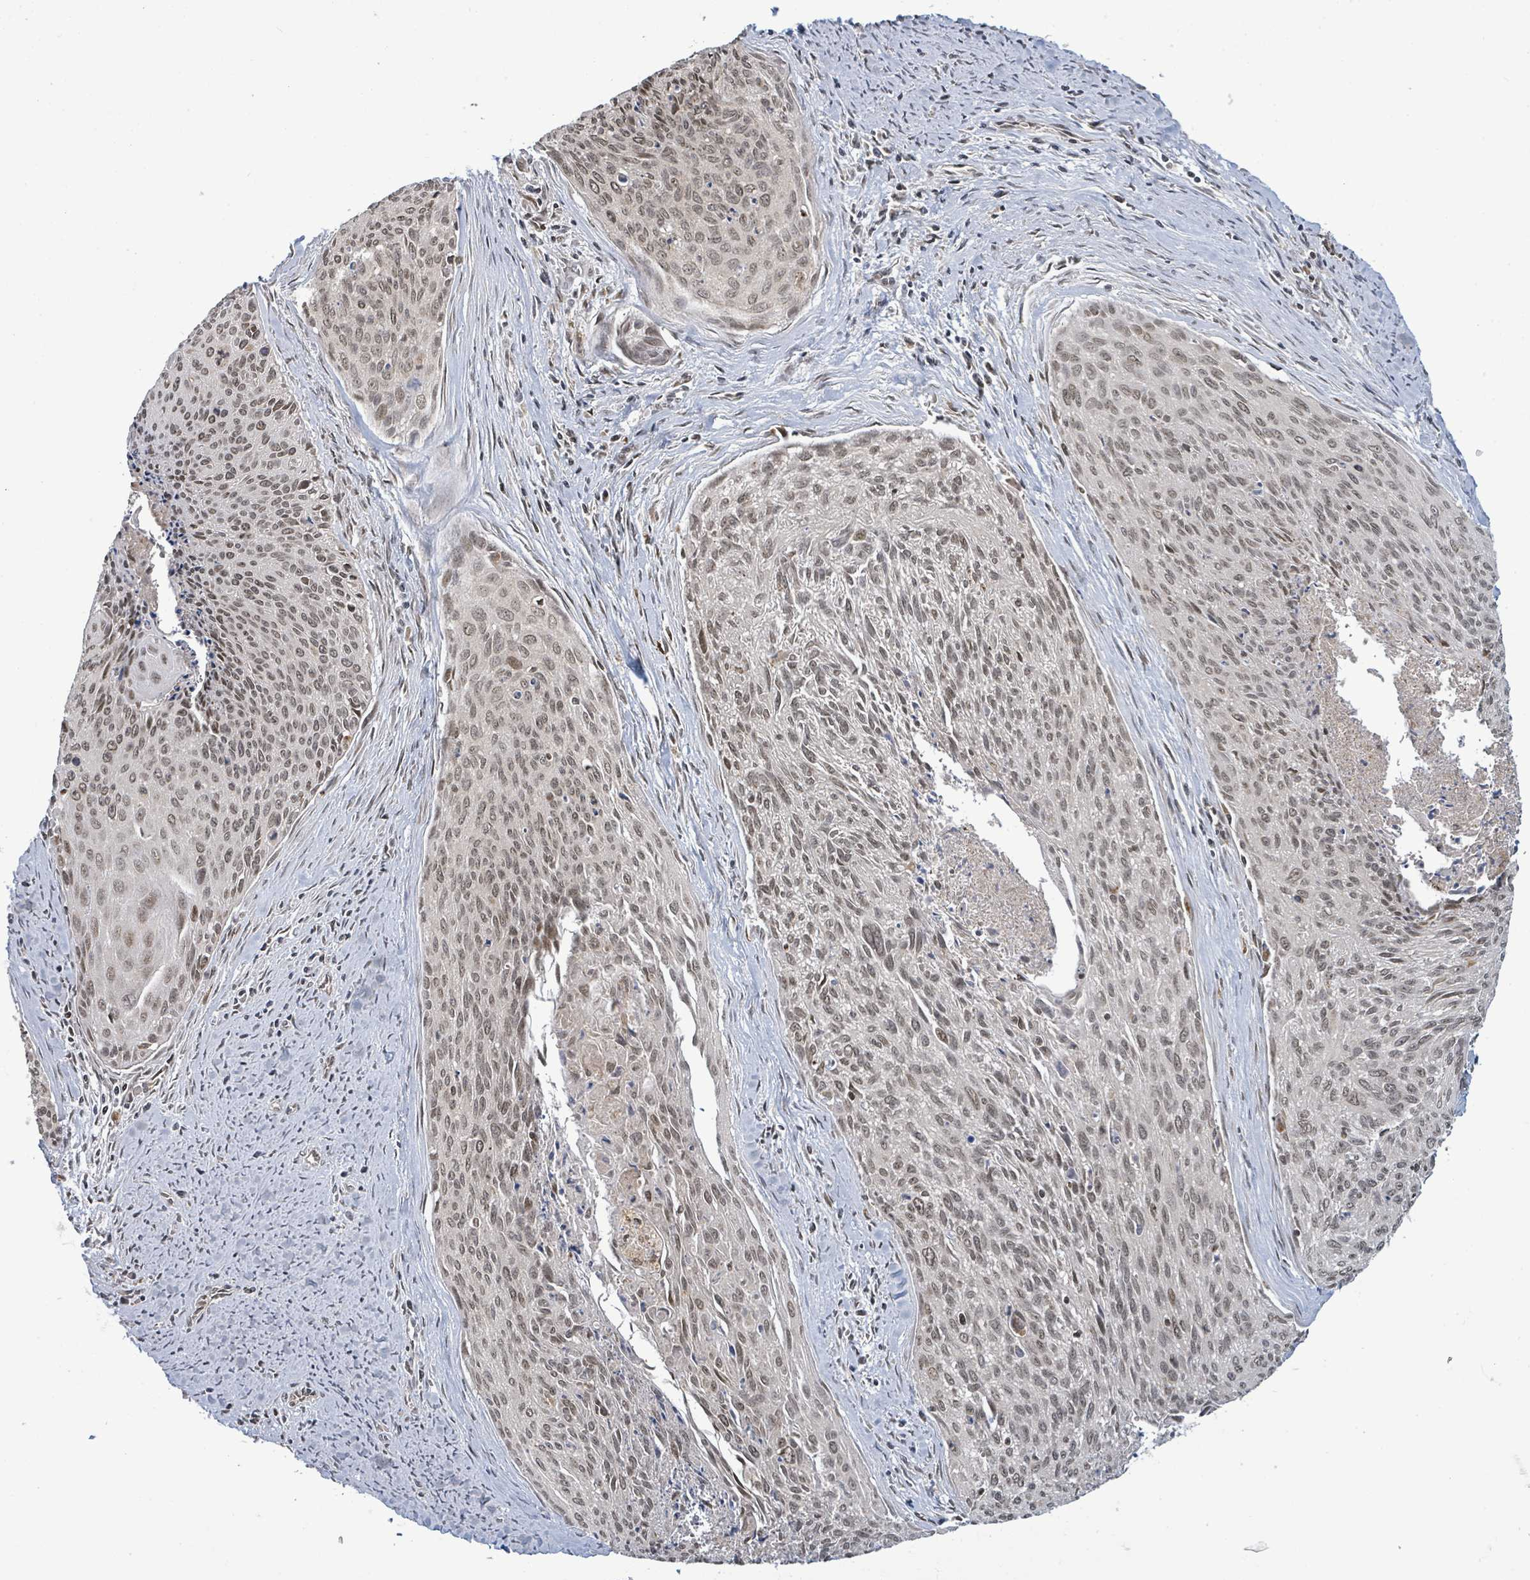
{"staining": {"intensity": "weak", "quantity": ">75%", "location": "nuclear"}, "tissue": "cervical cancer", "cell_type": "Tumor cells", "image_type": "cancer", "snomed": [{"axis": "morphology", "description": "Squamous cell carcinoma, NOS"}, {"axis": "topography", "description": "Cervix"}], "caption": "Immunohistochemistry image of human cervical squamous cell carcinoma stained for a protein (brown), which exhibits low levels of weak nuclear positivity in approximately >75% of tumor cells.", "gene": "SBF2", "patient": {"sex": "female", "age": 55}}